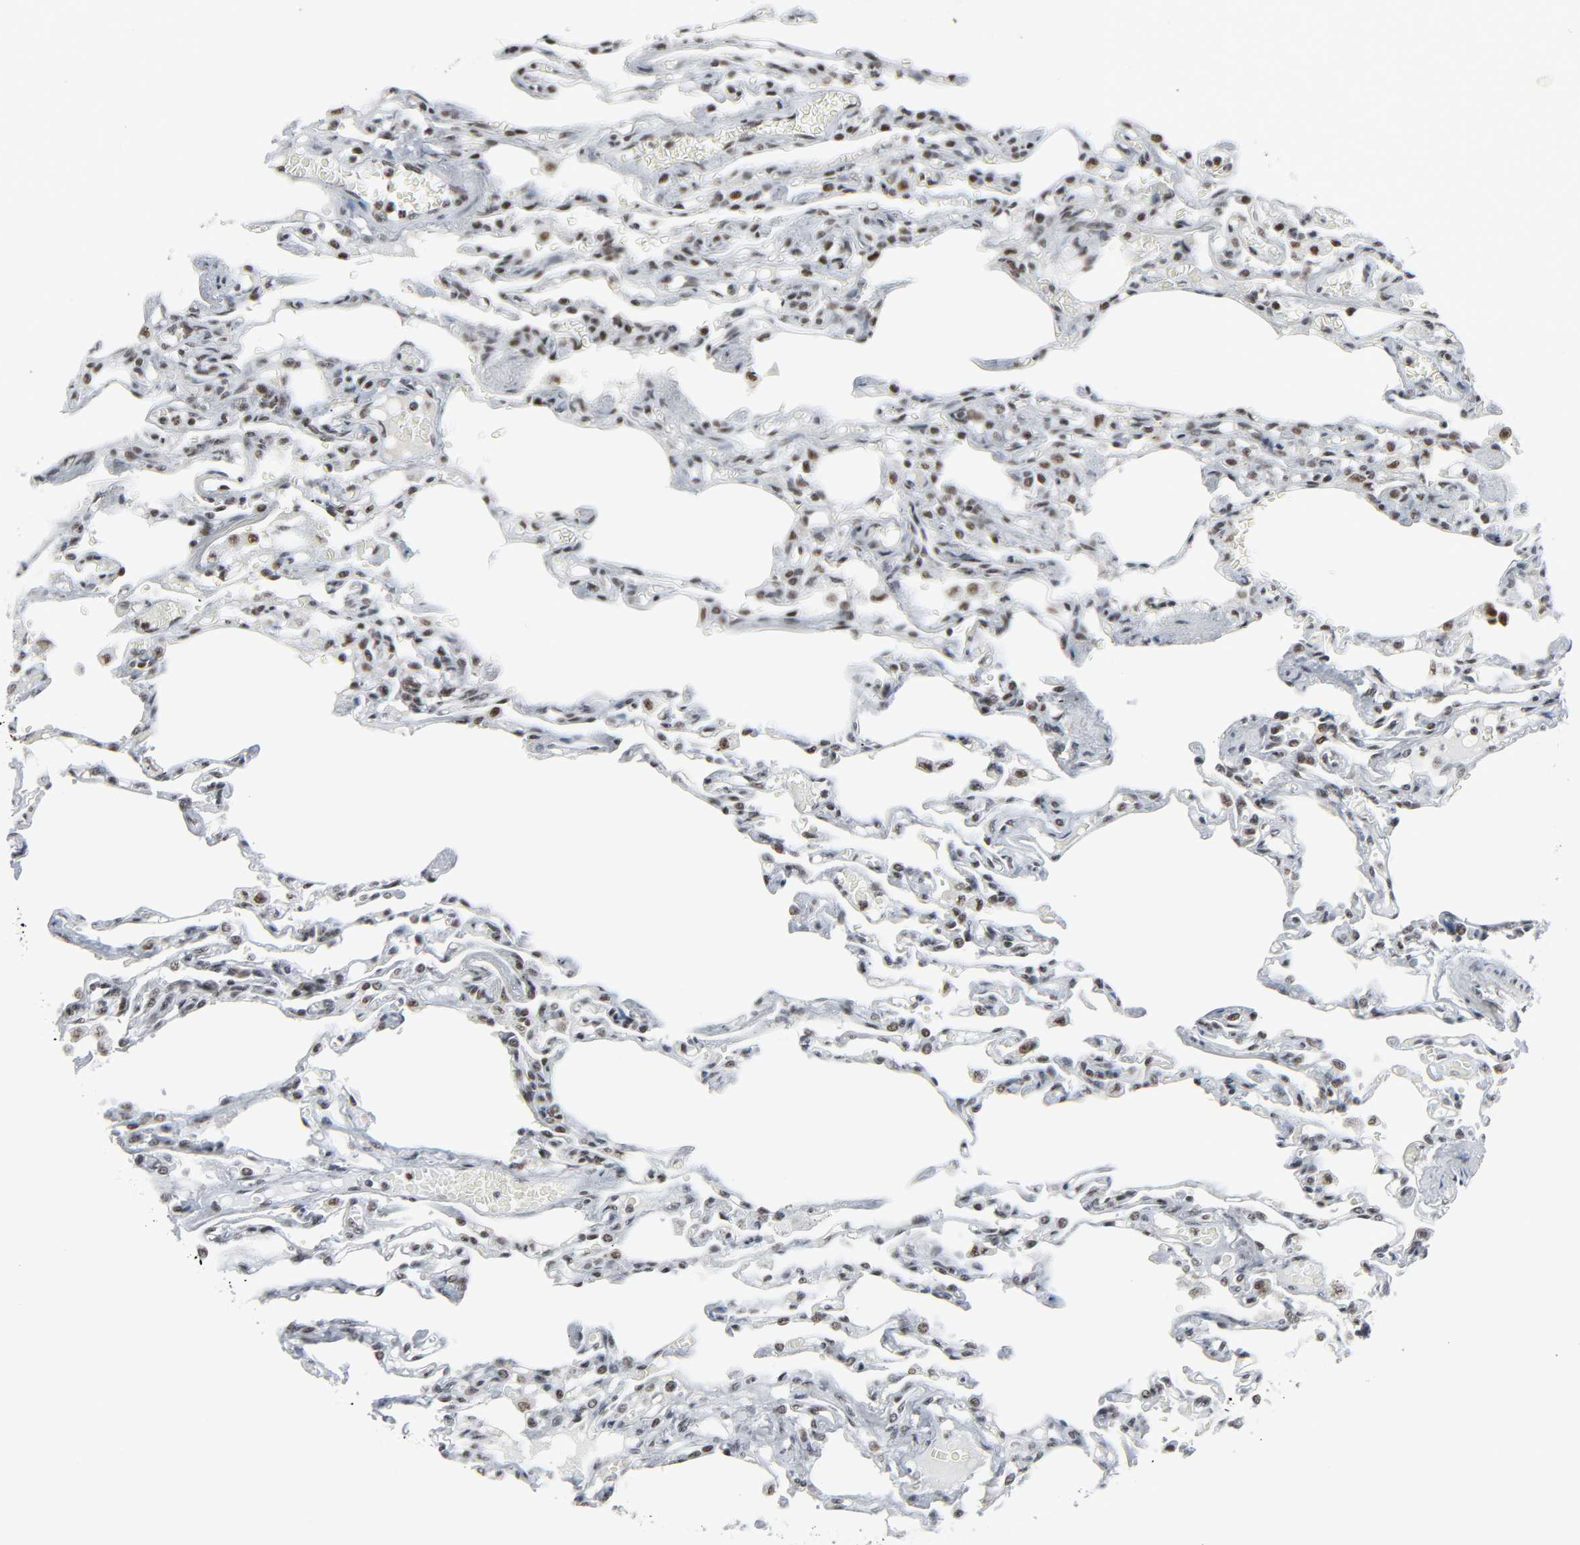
{"staining": {"intensity": "strong", "quantity": ">75%", "location": "nuclear"}, "tissue": "lung", "cell_type": "Alveolar cells", "image_type": "normal", "snomed": [{"axis": "morphology", "description": "Normal tissue, NOS"}, {"axis": "topography", "description": "Lung"}], "caption": "Strong nuclear positivity for a protein is seen in approximately >75% of alveolar cells of benign lung using immunohistochemistry (IHC).", "gene": "CDK7", "patient": {"sex": "male", "age": 21}}